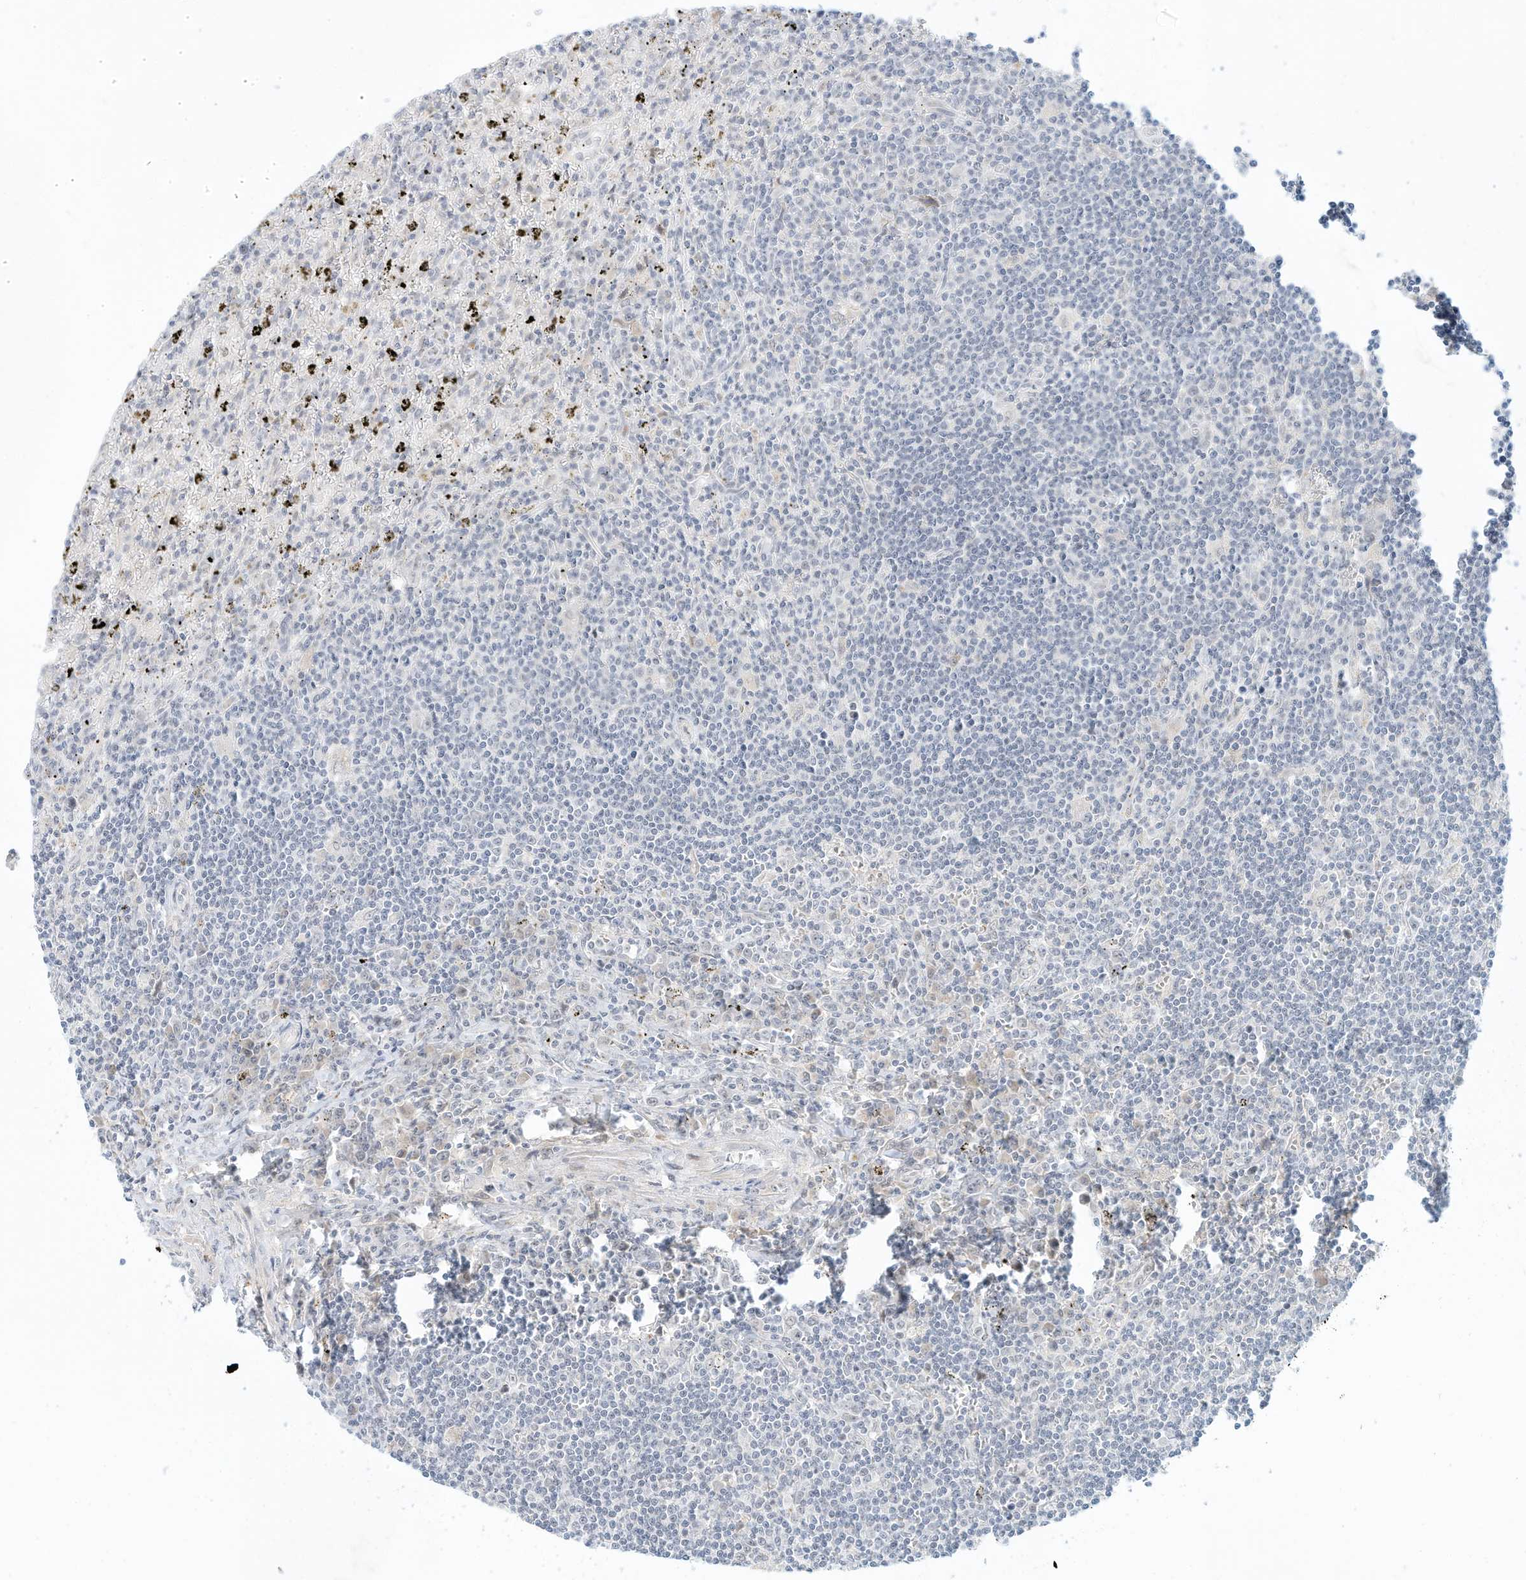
{"staining": {"intensity": "negative", "quantity": "none", "location": "none"}, "tissue": "lymphoma", "cell_type": "Tumor cells", "image_type": "cancer", "snomed": [{"axis": "morphology", "description": "Malignant lymphoma, non-Hodgkin's type, Low grade"}, {"axis": "topography", "description": "Spleen"}], "caption": "Human low-grade malignant lymphoma, non-Hodgkin's type stained for a protein using immunohistochemistry shows no expression in tumor cells.", "gene": "PAK6", "patient": {"sex": "male", "age": 76}}